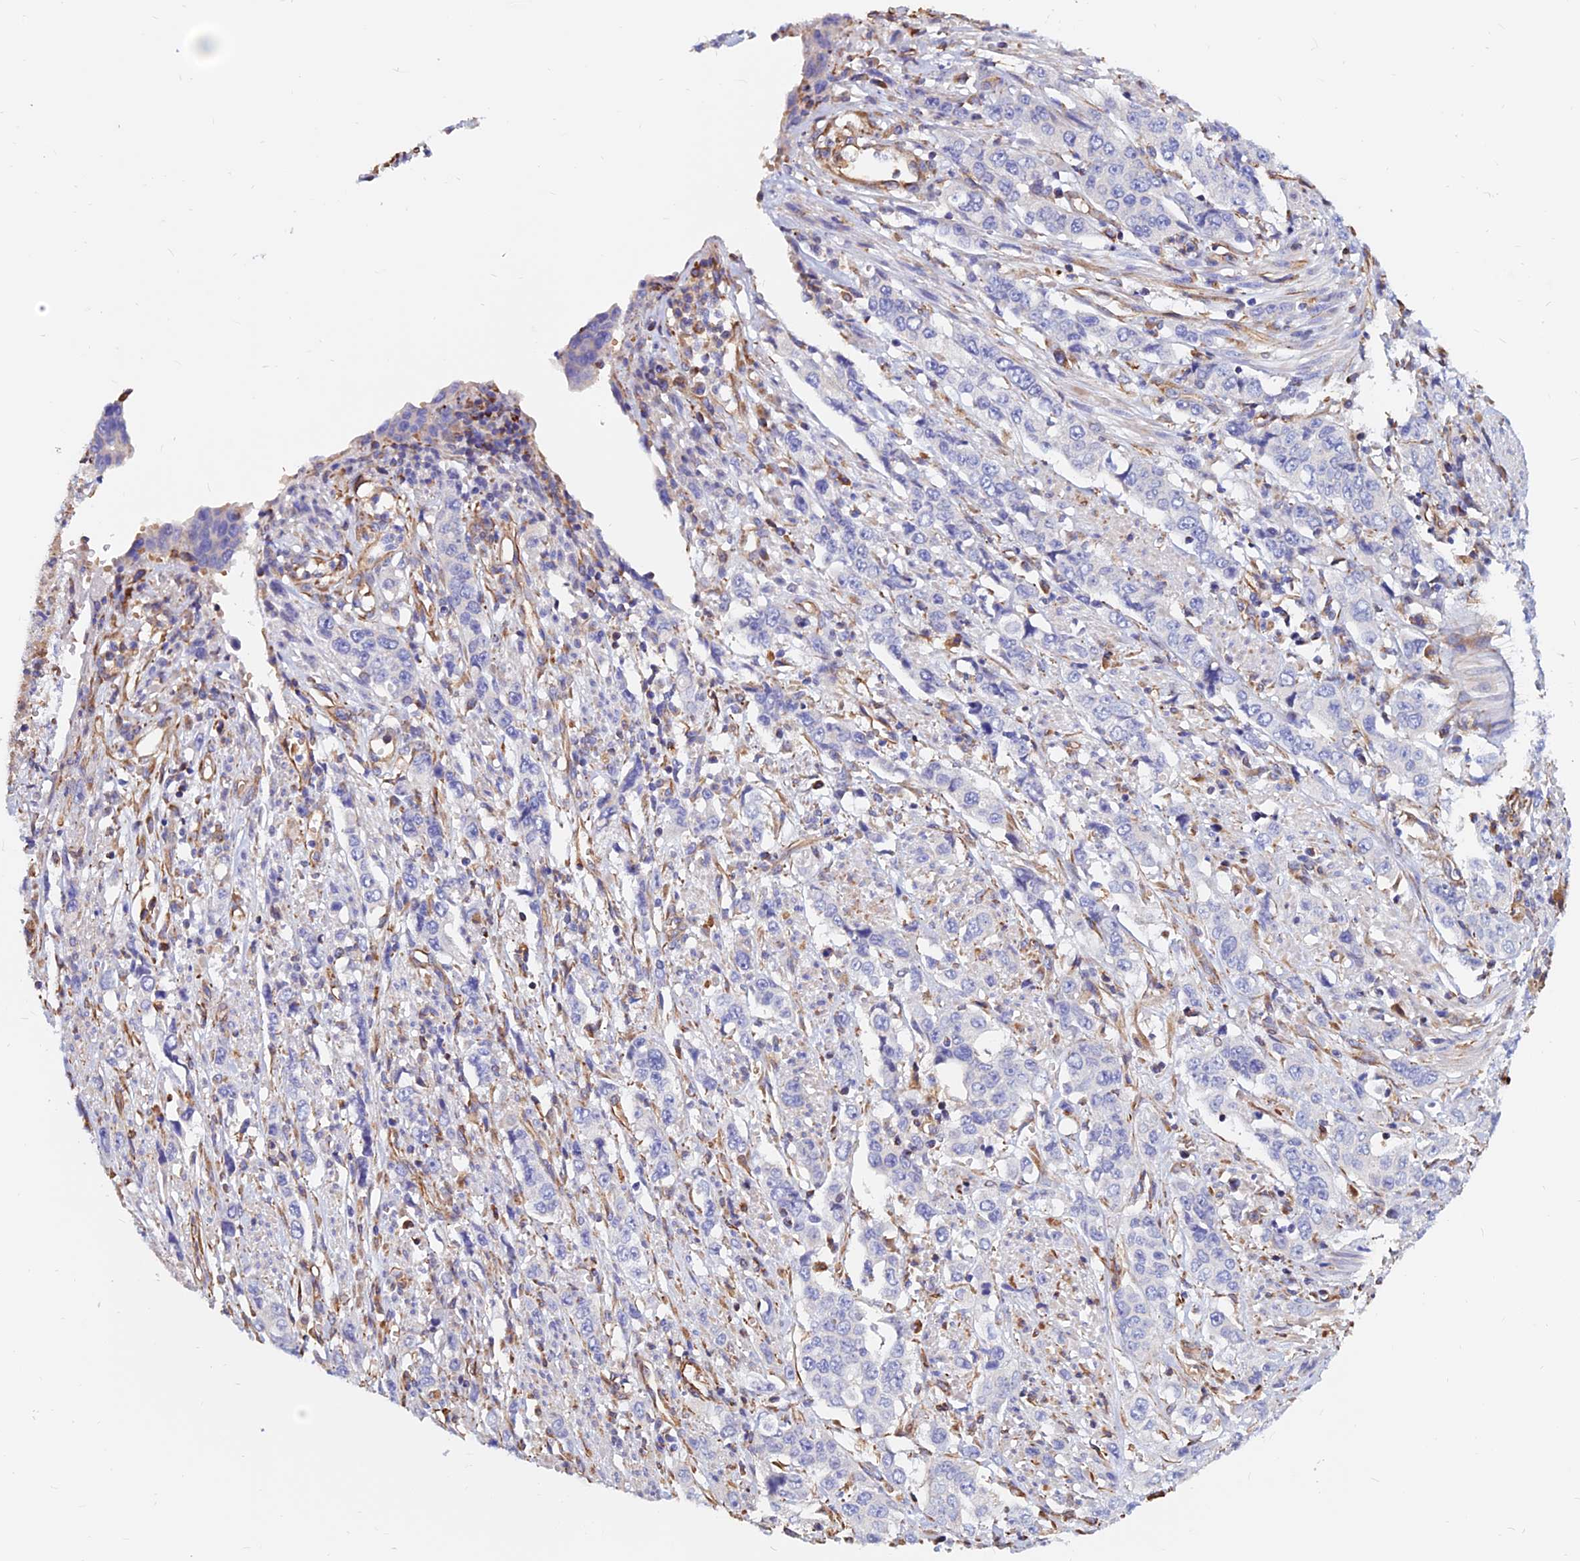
{"staining": {"intensity": "negative", "quantity": "none", "location": "none"}, "tissue": "stomach cancer", "cell_type": "Tumor cells", "image_type": "cancer", "snomed": [{"axis": "morphology", "description": "Adenocarcinoma, NOS"}, {"axis": "topography", "description": "Stomach, upper"}], "caption": "Tumor cells show no significant protein positivity in adenocarcinoma (stomach). The staining was performed using DAB (3,3'-diaminobenzidine) to visualize the protein expression in brown, while the nuclei were stained in blue with hematoxylin (Magnification: 20x).", "gene": "CDK18", "patient": {"sex": "male", "age": 62}}